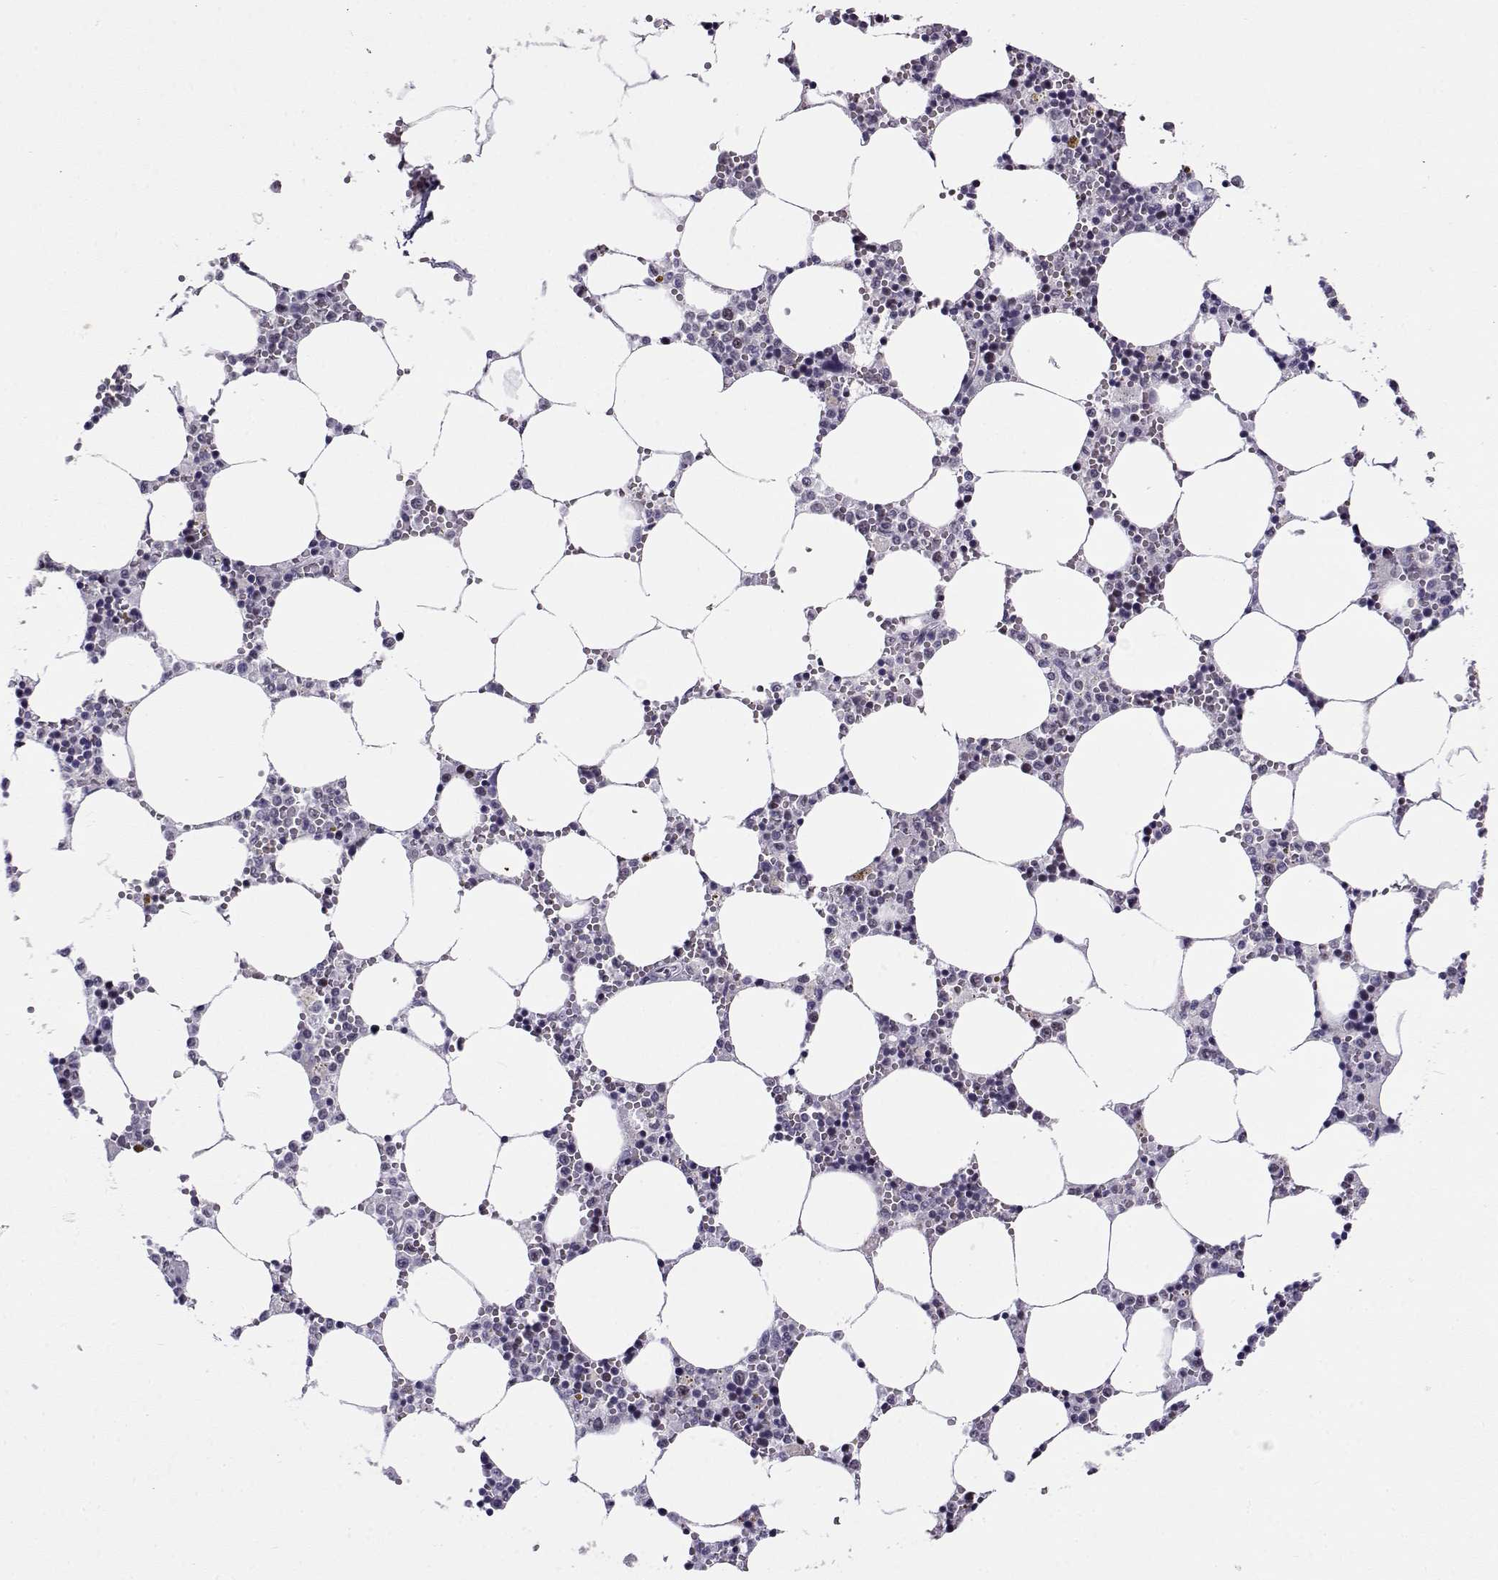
{"staining": {"intensity": "strong", "quantity": "<25%", "location": "nuclear"}, "tissue": "bone marrow", "cell_type": "Hematopoietic cells", "image_type": "normal", "snomed": [{"axis": "morphology", "description": "Normal tissue, NOS"}, {"axis": "topography", "description": "Bone marrow"}], "caption": "Protein positivity by immunohistochemistry shows strong nuclear staining in about <25% of hematopoietic cells in normal bone marrow.", "gene": "BACH1", "patient": {"sex": "female", "age": 64}}